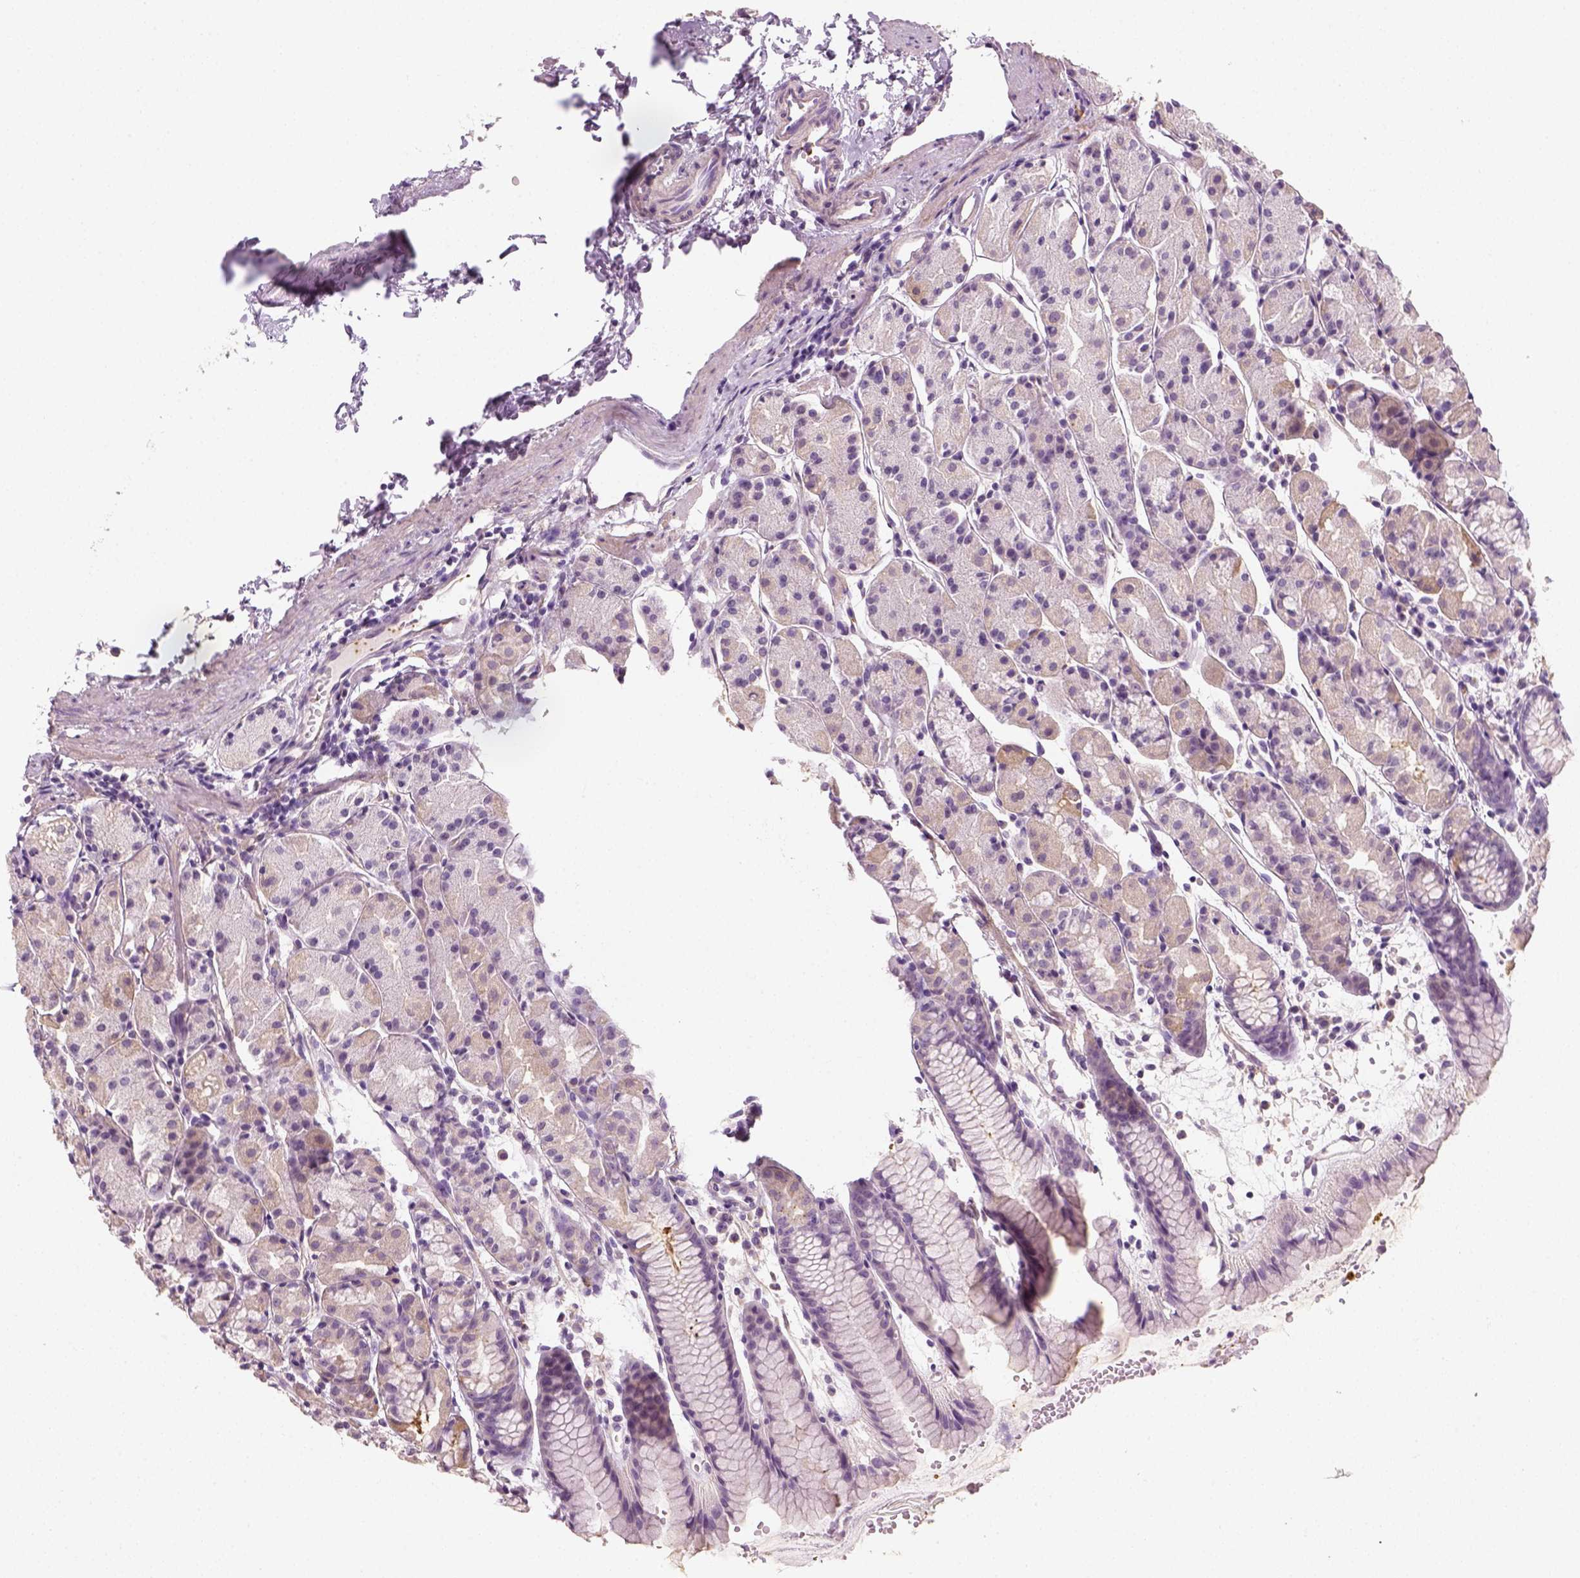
{"staining": {"intensity": "negative", "quantity": "none", "location": "none"}, "tissue": "stomach", "cell_type": "Glandular cells", "image_type": "normal", "snomed": [{"axis": "morphology", "description": "Normal tissue, NOS"}, {"axis": "topography", "description": "Stomach, upper"}], "caption": "This image is of normal stomach stained with immunohistochemistry to label a protein in brown with the nuclei are counter-stained blue. There is no positivity in glandular cells. The staining is performed using DAB brown chromogen with nuclei counter-stained in using hematoxylin.", "gene": "FAM163B", "patient": {"sex": "male", "age": 47}}